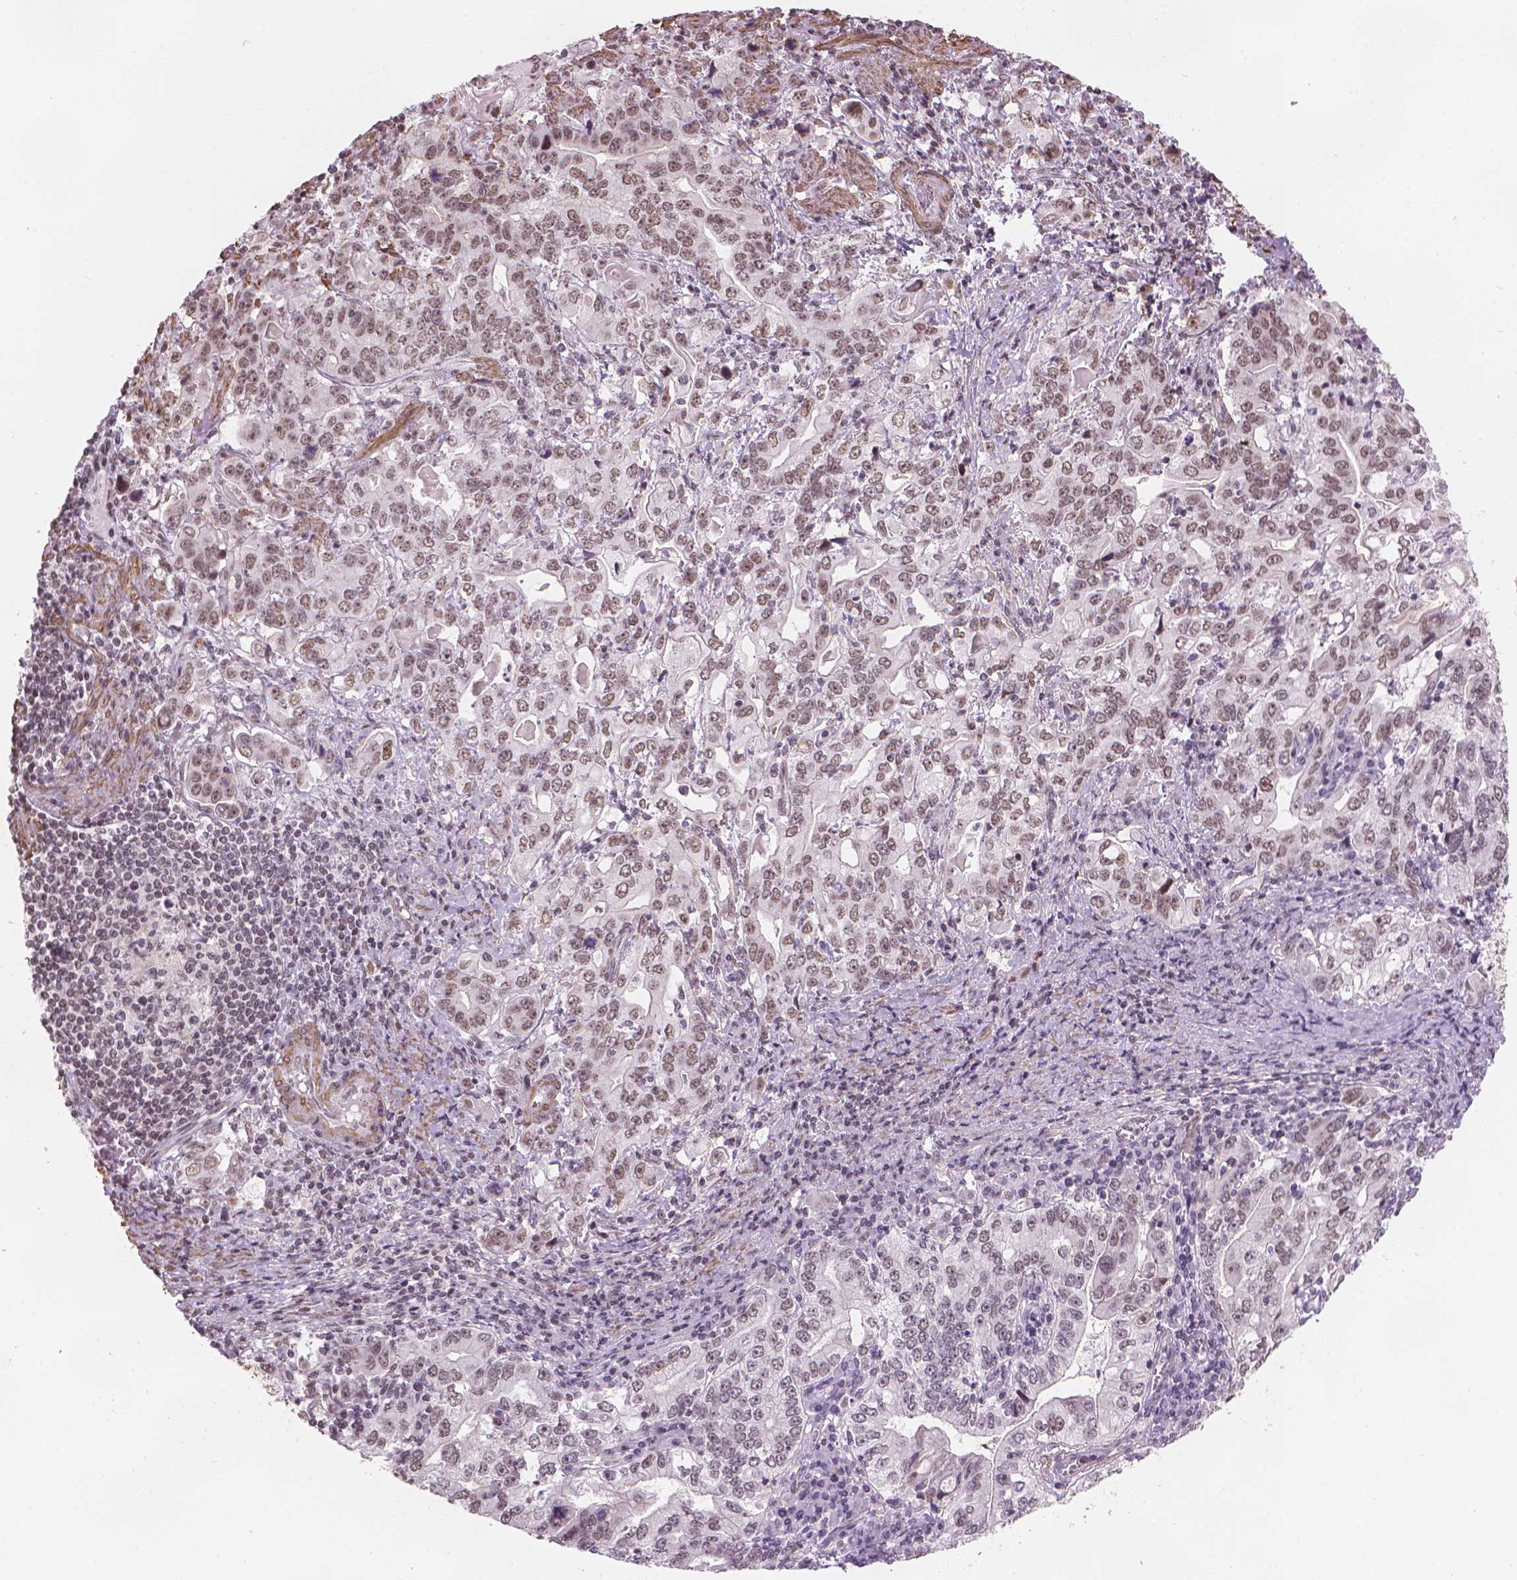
{"staining": {"intensity": "moderate", "quantity": "25%-75%", "location": "nuclear"}, "tissue": "stomach cancer", "cell_type": "Tumor cells", "image_type": "cancer", "snomed": [{"axis": "morphology", "description": "Adenocarcinoma, NOS"}, {"axis": "topography", "description": "Stomach, lower"}], "caption": "This is a micrograph of immunohistochemistry (IHC) staining of stomach cancer (adenocarcinoma), which shows moderate expression in the nuclear of tumor cells.", "gene": "HOXD4", "patient": {"sex": "female", "age": 72}}